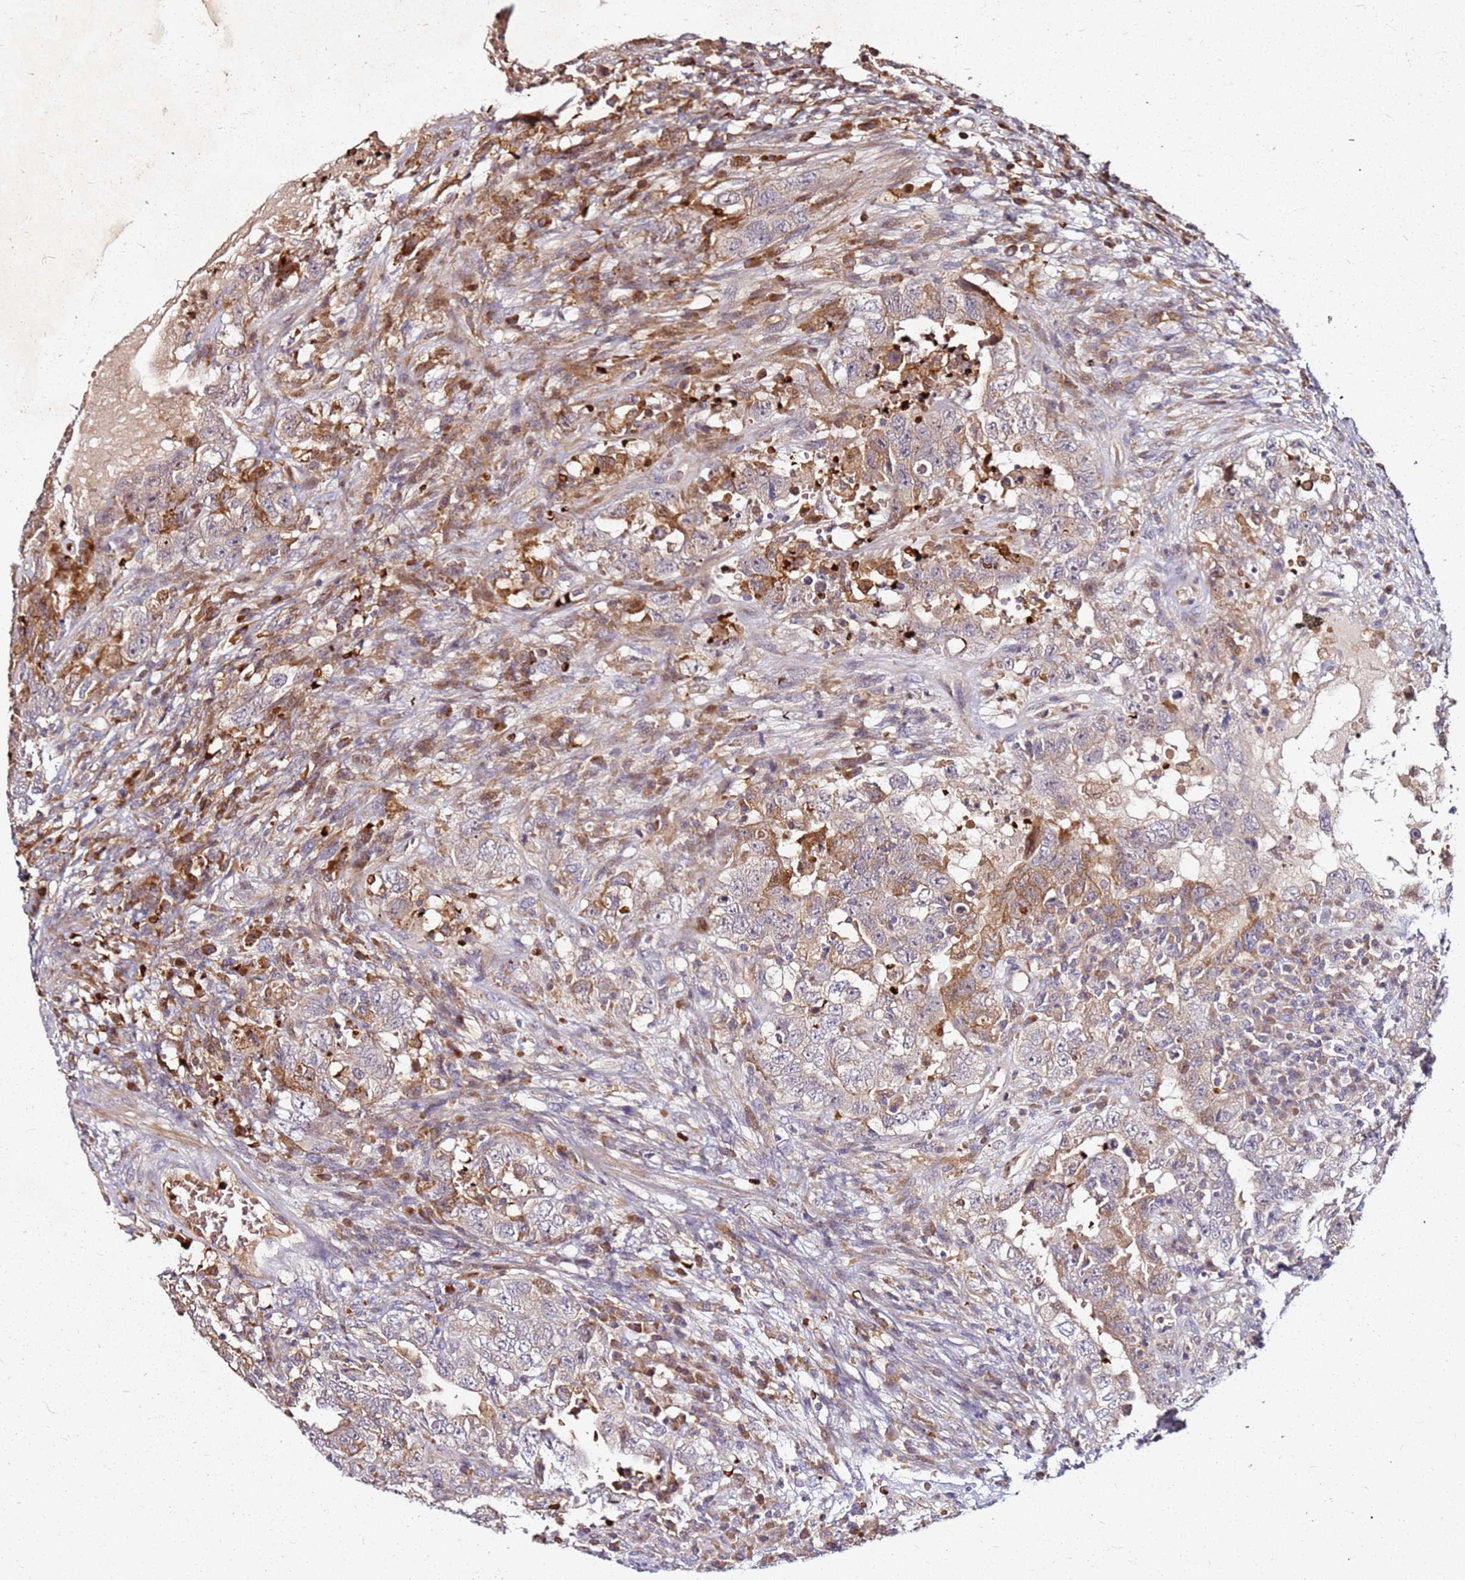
{"staining": {"intensity": "moderate", "quantity": "<25%", "location": "cytoplasmic/membranous"}, "tissue": "testis cancer", "cell_type": "Tumor cells", "image_type": "cancer", "snomed": [{"axis": "morphology", "description": "Carcinoma, Embryonal, NOS"}, {"axis": "topography", "description": "Testis"}], "caption": "Testis embryonal carcinoma stained for a protein (brown) displays moderate cytoplasmic/membranous positive positivity in approximately <25% of tumor cells.", "gene": "RNF11", "patient": {"sex": "male", "age": 26}}